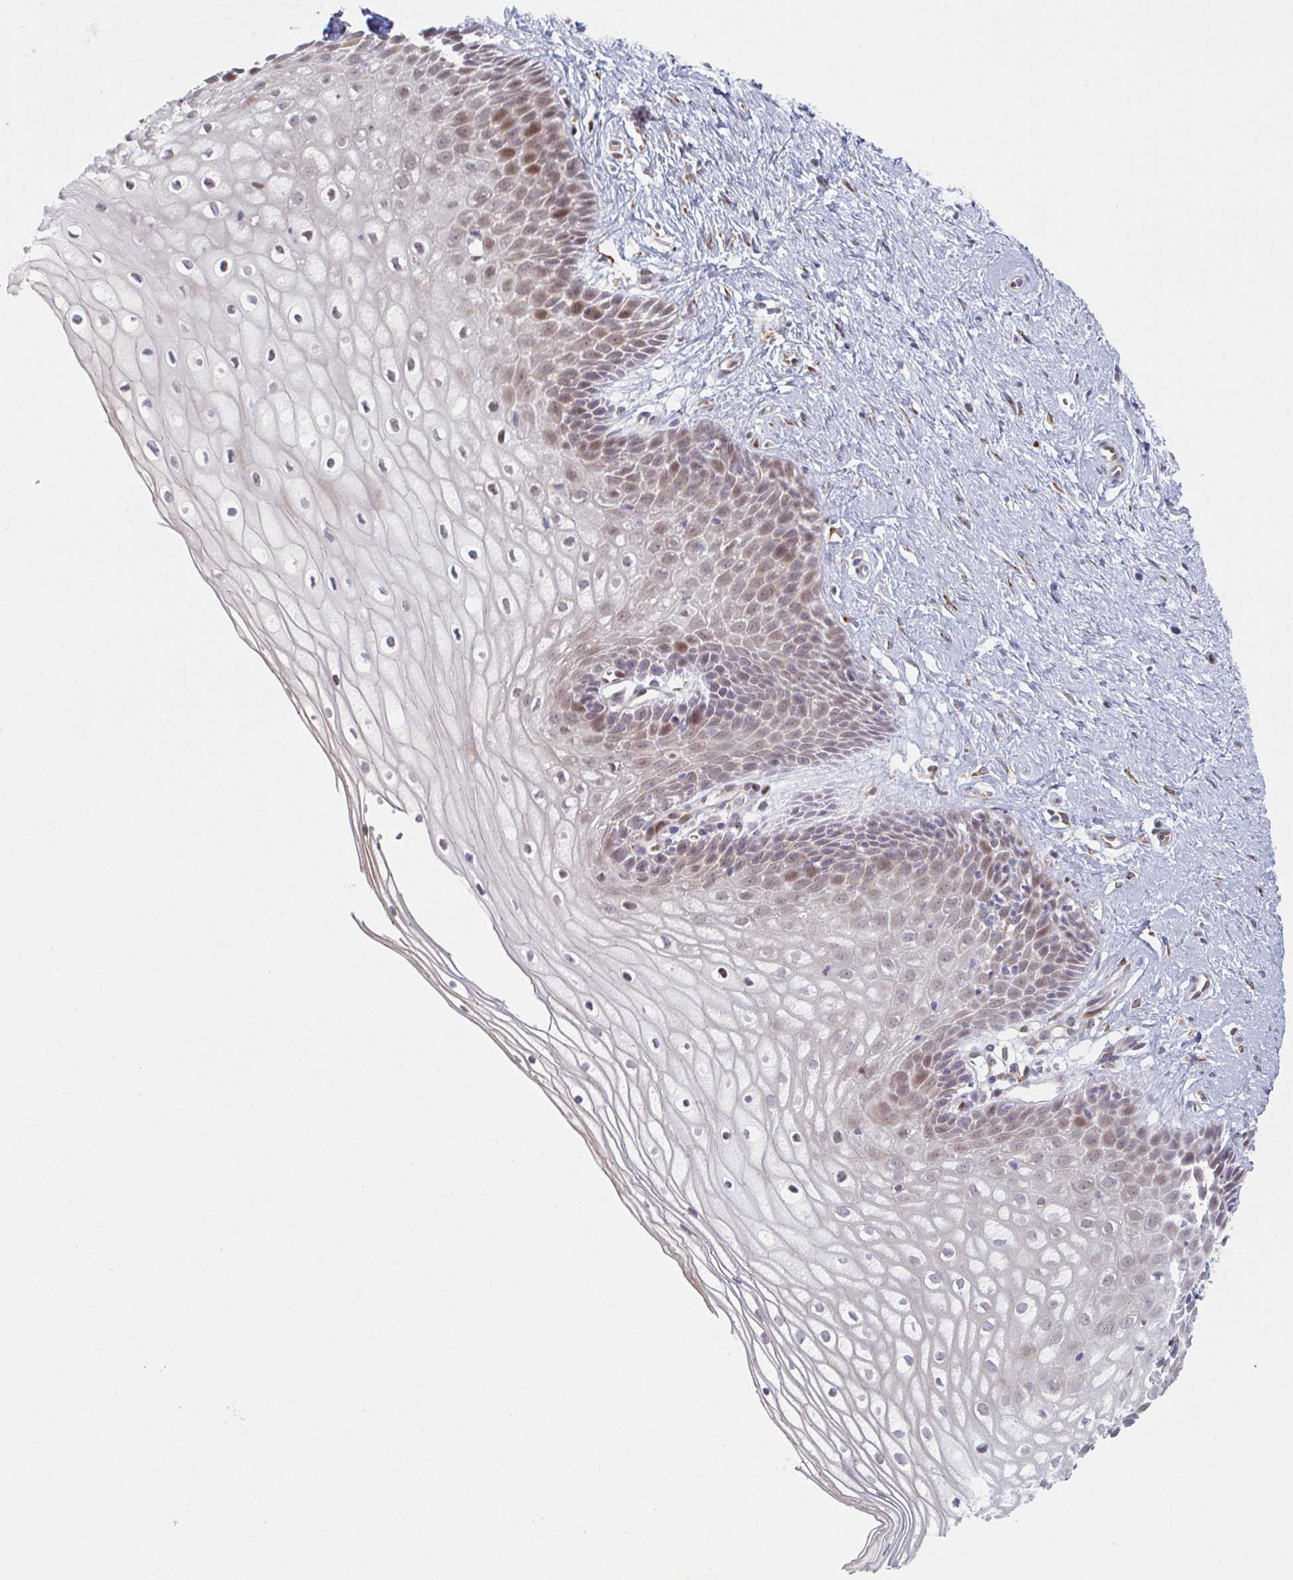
{"staining": {"intensity": "weak", "quantity": "25%-75%", "location": "cytoplasmic/membranous"}, "tissue": "cervix", "cell_type": "Glandular cells", "image_type": "normal", "snomed": [{"axis": "morphology", "description": "Normal tissue, NOS"}, {"axis": "topography", "description": "Cervix"}], "caption": "Cervix stained for a protein (brown) demonstrates weak cytoplasmic/membranous positive positivity in about 25%-75% of glandular cells.", "gene": "TRAPPC10", "patient": {"sex": "female", "age": 36}}